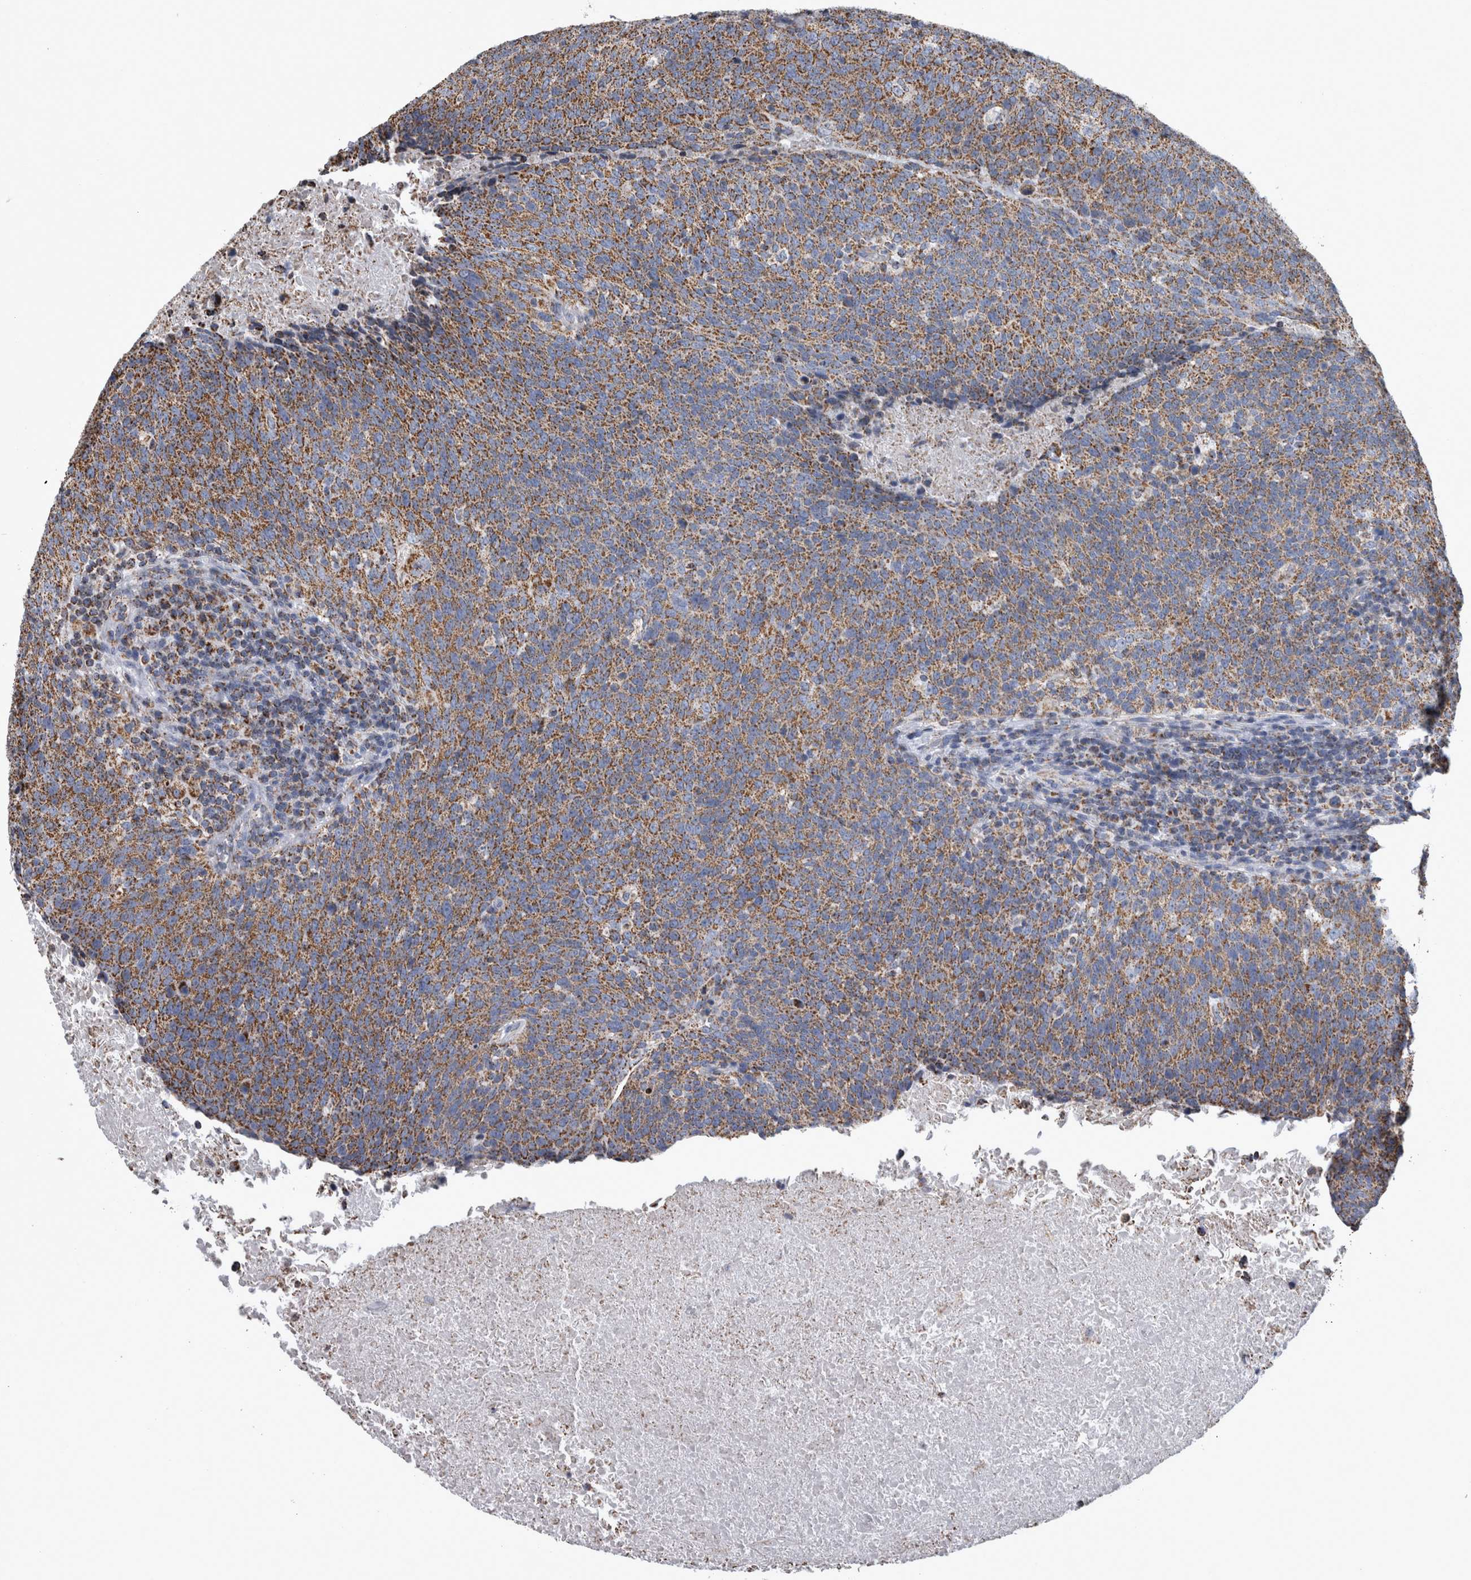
{"staining": {"intensity": "moderate", "quantity": ">75%", "location": "cytoplasmic/membranous"}, "tissue": "head and neck cancer", "cell_type": "Tumor cells", "image_type": "cancer", "snomed": [{"axis": "morphology", "description": "Squamous cell carcinoma, NOS"}, {"axis": "morphology", "description": "Squamous cell carcinoma, metastatic, NOS"}, {"axis": "topography", "description": "Lymph node"}, {"axis": "topography", "description": "Head-Neck"}], "caption": "A medium amount of moderate cytoplasmic/membranous staining is seen in approximately >75% of tumor cells in head and neck metastatic squamous cell carcinoma tissue. The staining was performed using DAB, with brown indicating positive protein expression. Nuclei are stained blue with hematoxylin.", "gene": "MDH2", "patient": {"sex": "male", "age": 62}}